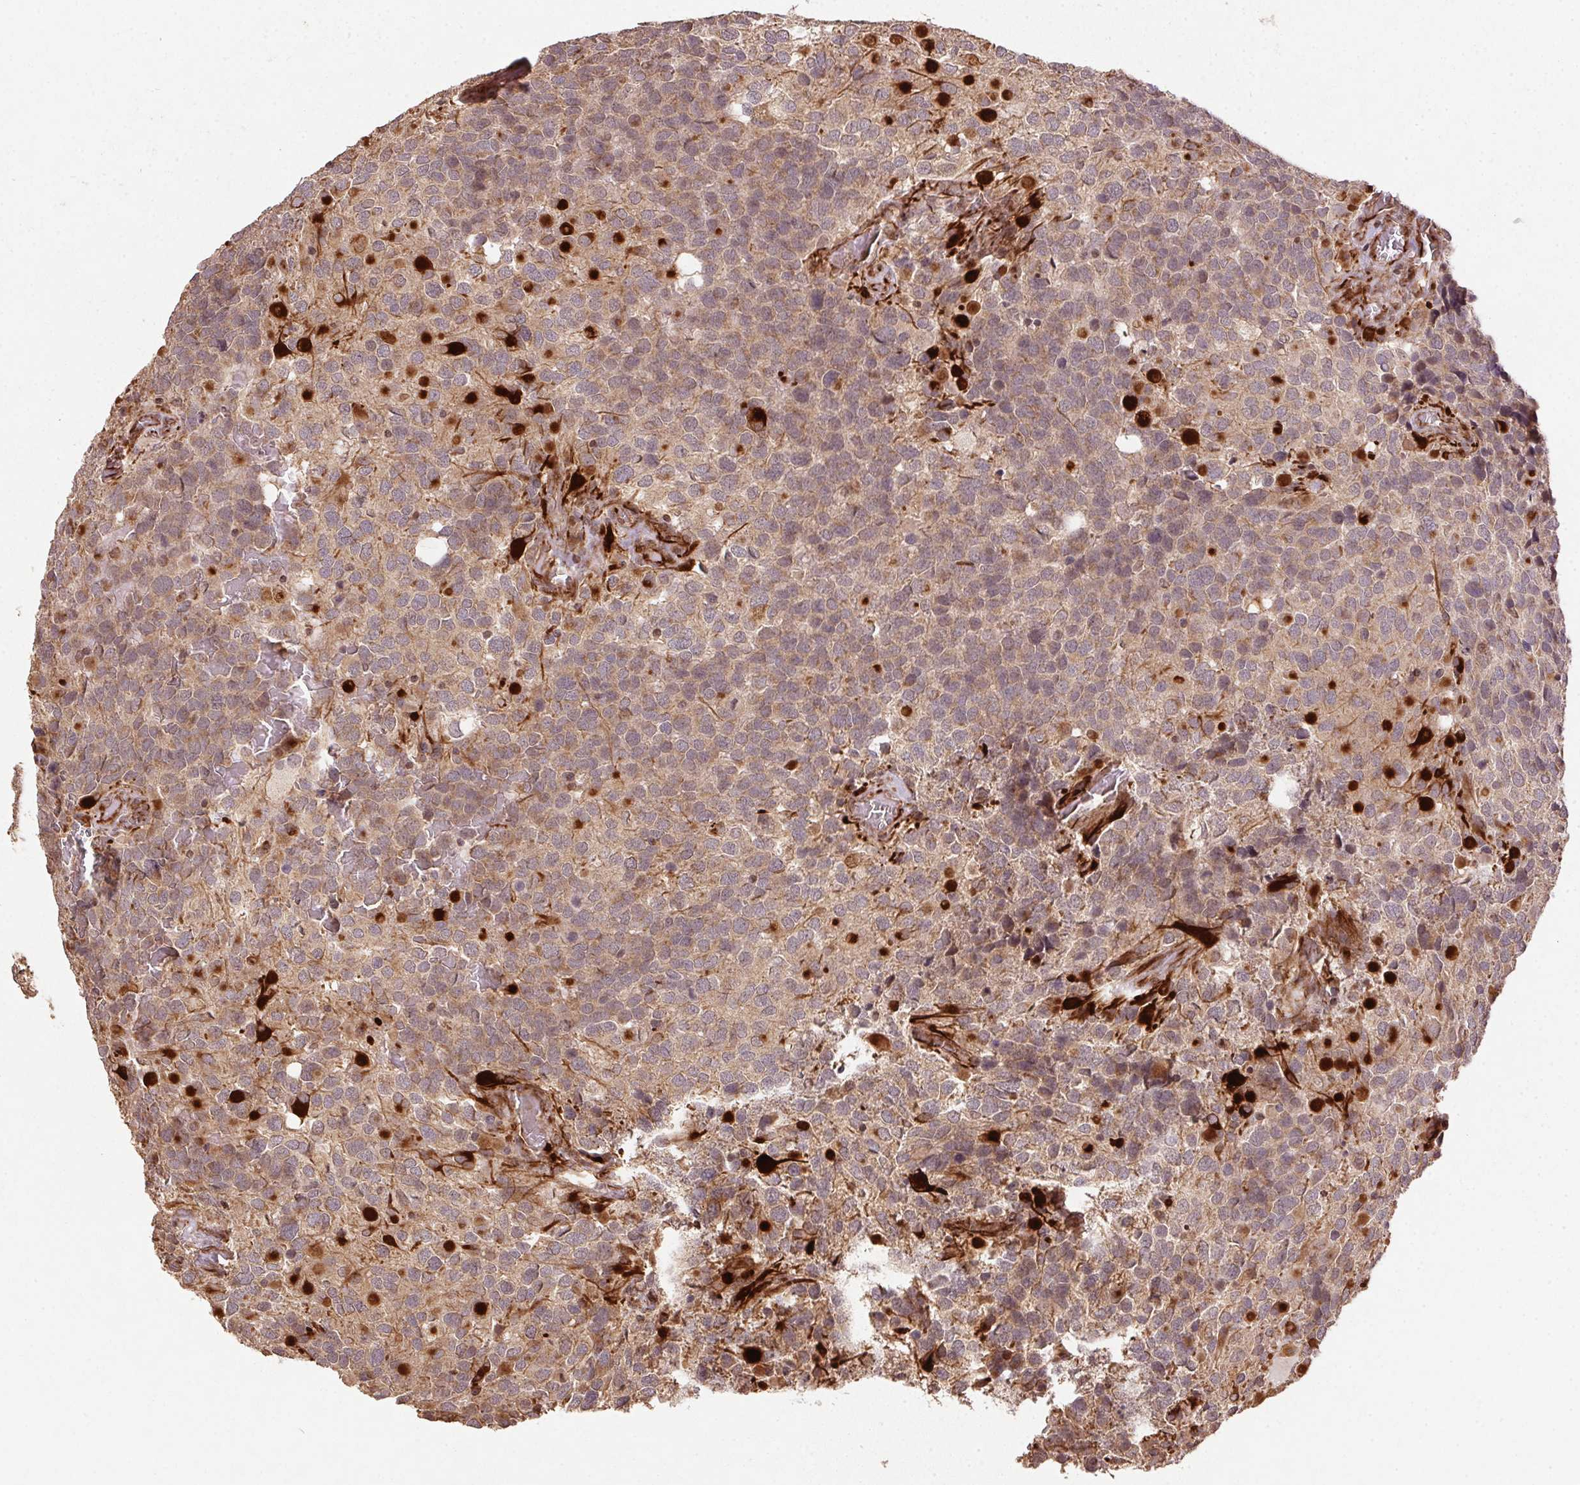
{"staining": {"intensity": "strong", "quantity": "<25%", "location": "cytoplasmic/membranous"}, "tissue": "glioma", "cell_type": "Tumor cells", "image_type": "cancer", "snomed": [{"axis": "morphology", "description": "Glioma, malignant, High grade"}, {"axis": "topography", "description": "Brain"}], "caption": "Immunohistochemistry micrograph of neoplastic tissue: high-grade glioma (malignant) stained using immunohistochemistry (IHC) shows medium levels of strong protein expression localized specifically in the cytoplasmic/membranous of tumor cells, appearing as a cytoplasmic/membranous brown color.", "gene": "SPRED2", "patient": {"sex": "female", "age": 40}}